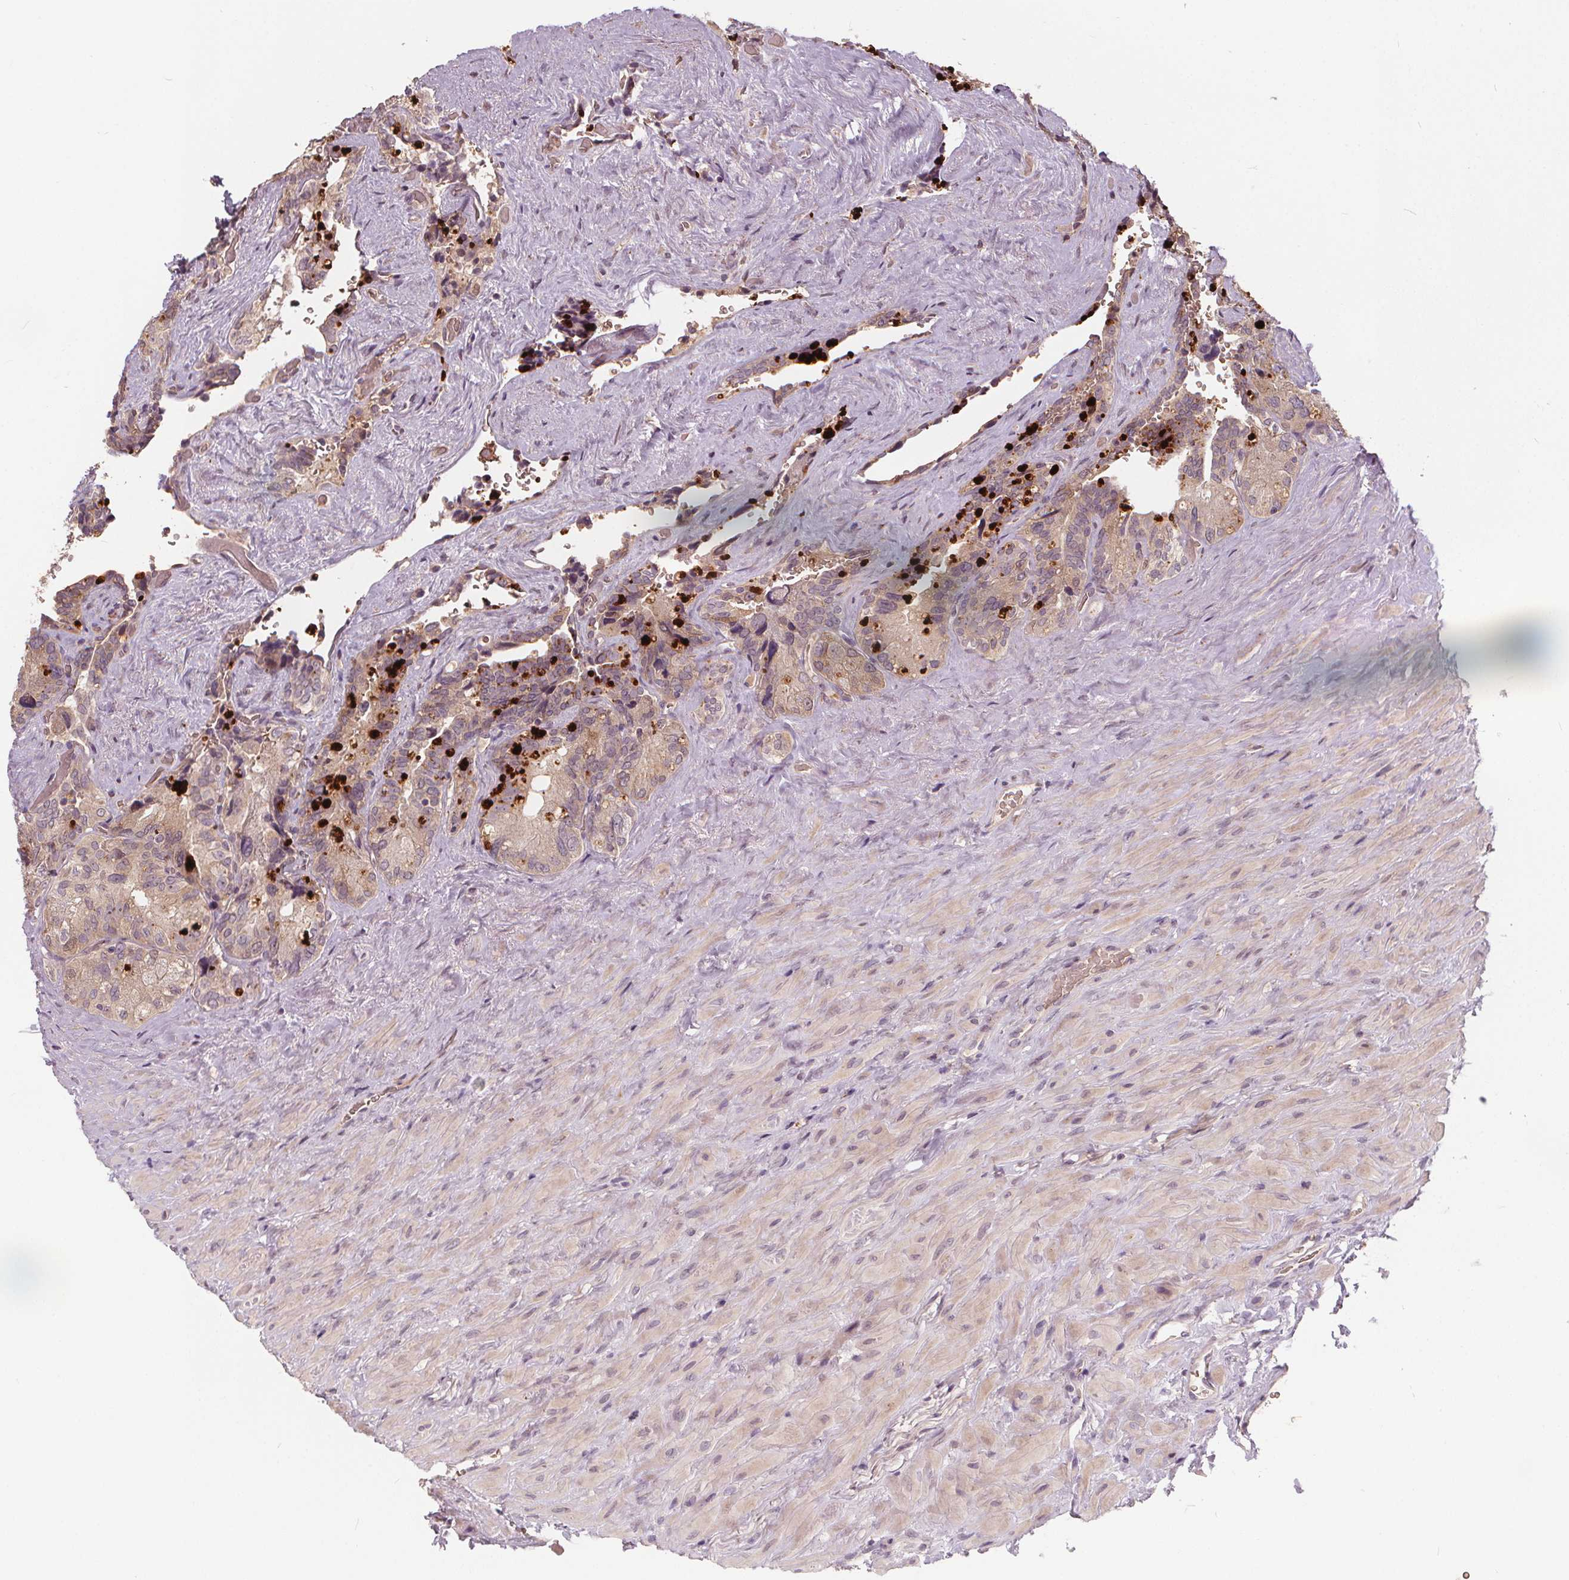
{"staining": {"intensity": "moderate", "quantity": "<25%", "location": "cytoplasmic/membranous"}, "tissue": "seminal vesicle", "cell_type": "Glandular cells", "image_type": "normal", "snomed": [{"axis": "morphology", "description": "Normal tissue, NOS"}, {"axis": "topography", "description": "Seminal veicle"}], "caption": "A histopathology image of human seminal vesicle stained for a protein shows moderate cytoplasmic/membranous brown staining in glandular cells.", "gene": "IPO13", "patient": {"sex": "male", "age": 69}}